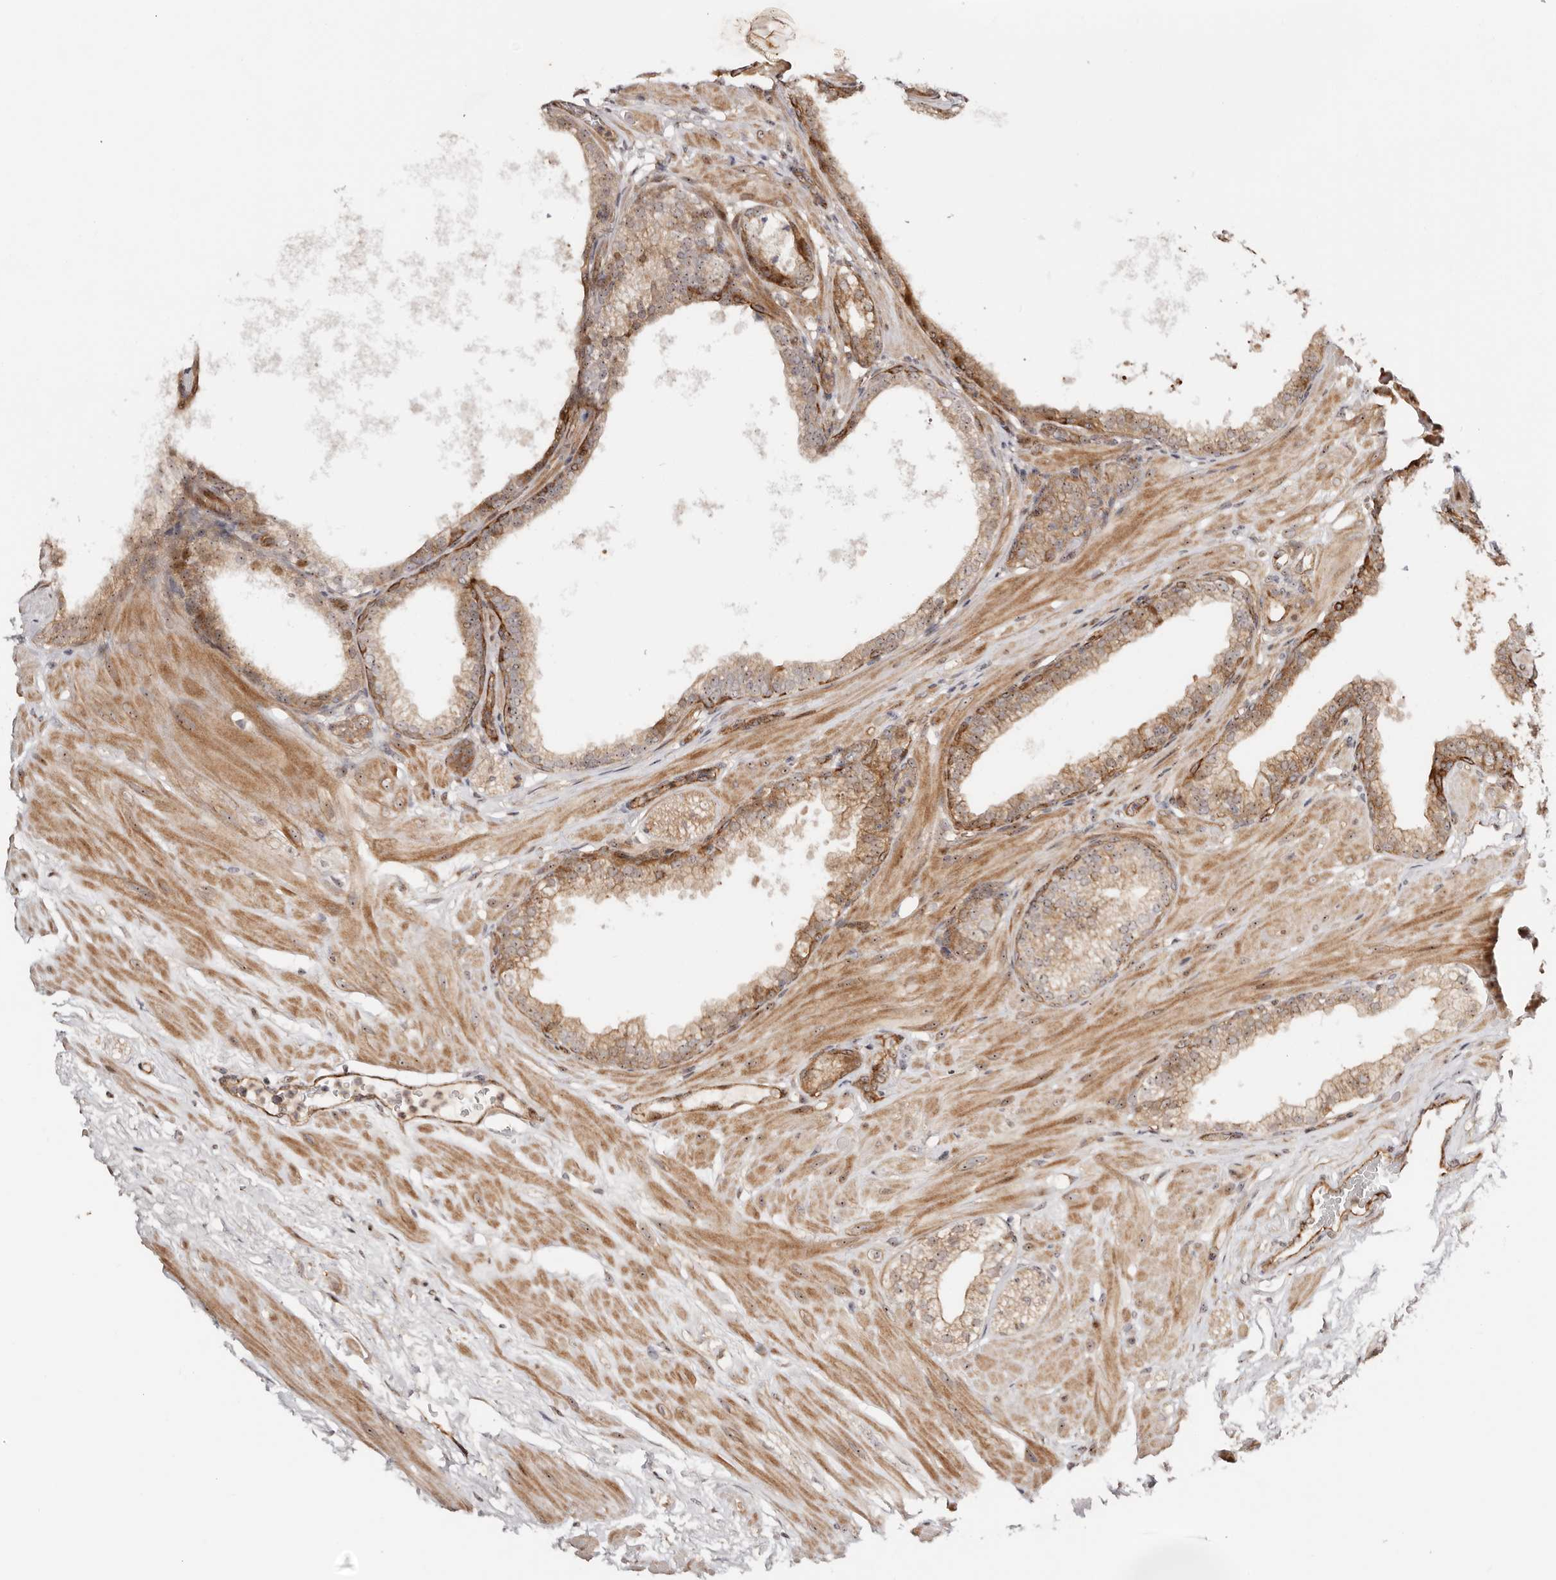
{"staining": {"intensity": "moderate", "quantity": ">75%", "location": "cytoplasmic/membranous"}, "tissue": "prostate", "cell_type": "Glandular cells", "image_type": "normal", "snomed": [{"axis": "morphology", "description": "Normal tissue, NOS"}, {"axis": "morphology", "description": "Urothelial carcinoma, Low grade"}, {"axis": "topography", "description": "Urinary bladder"}, {"axis": "topography", "description": "Prostate"}], "caption": "A micrograph of prostate stained for a protein shows moderate cytoplasmic/membranous brown staining in glandular cells.", "gene": "ODF2L", "patient": {"sex": "male", "age": 60}}